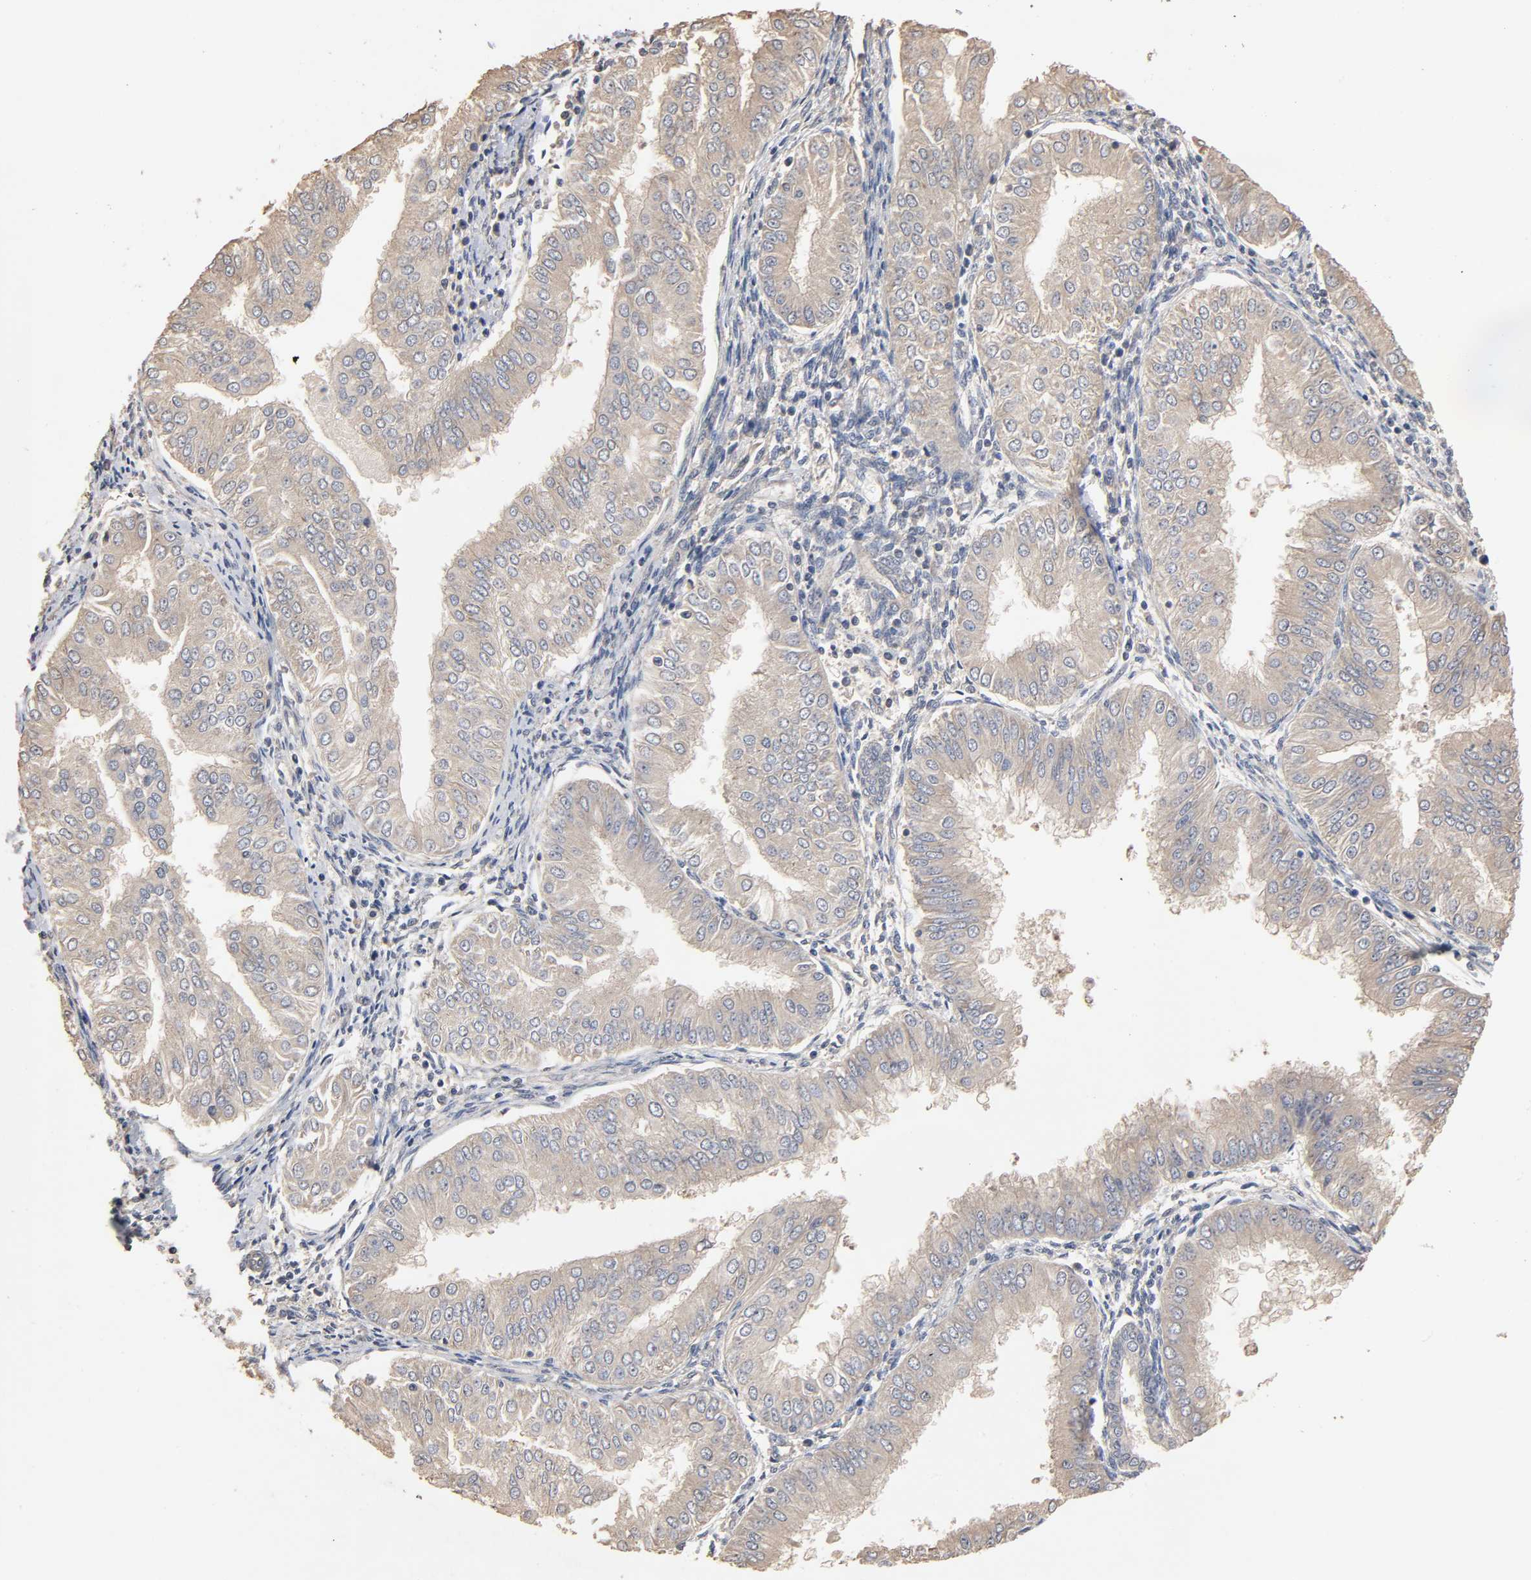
{"staining": {"intensity": "weak", "quantity": ">75%", "location": "cytoplasmic/membranous"}, "tissue": "endometrial cancer", "cell_type": "Tumor cells", "image_type": "cancer", "snomed": [{"axis": "morphology", "description": "Adenocarcinoma, NOS"}, {"axis": "topography", "description": "Endometrium"}], "caption": "Tumor cells exhibit weak cytoplasmic/membranous positivity in approximately >75% of cells in endometrial adenocarcinoma. The staining was performed using DAB to visualize the protein expression in brown, while the nuclei were stained in blue with hematoxylin (Magnification: 20x).", "gene": "ARHGEF7", "patient": {"sex": "female", "age": 53}}